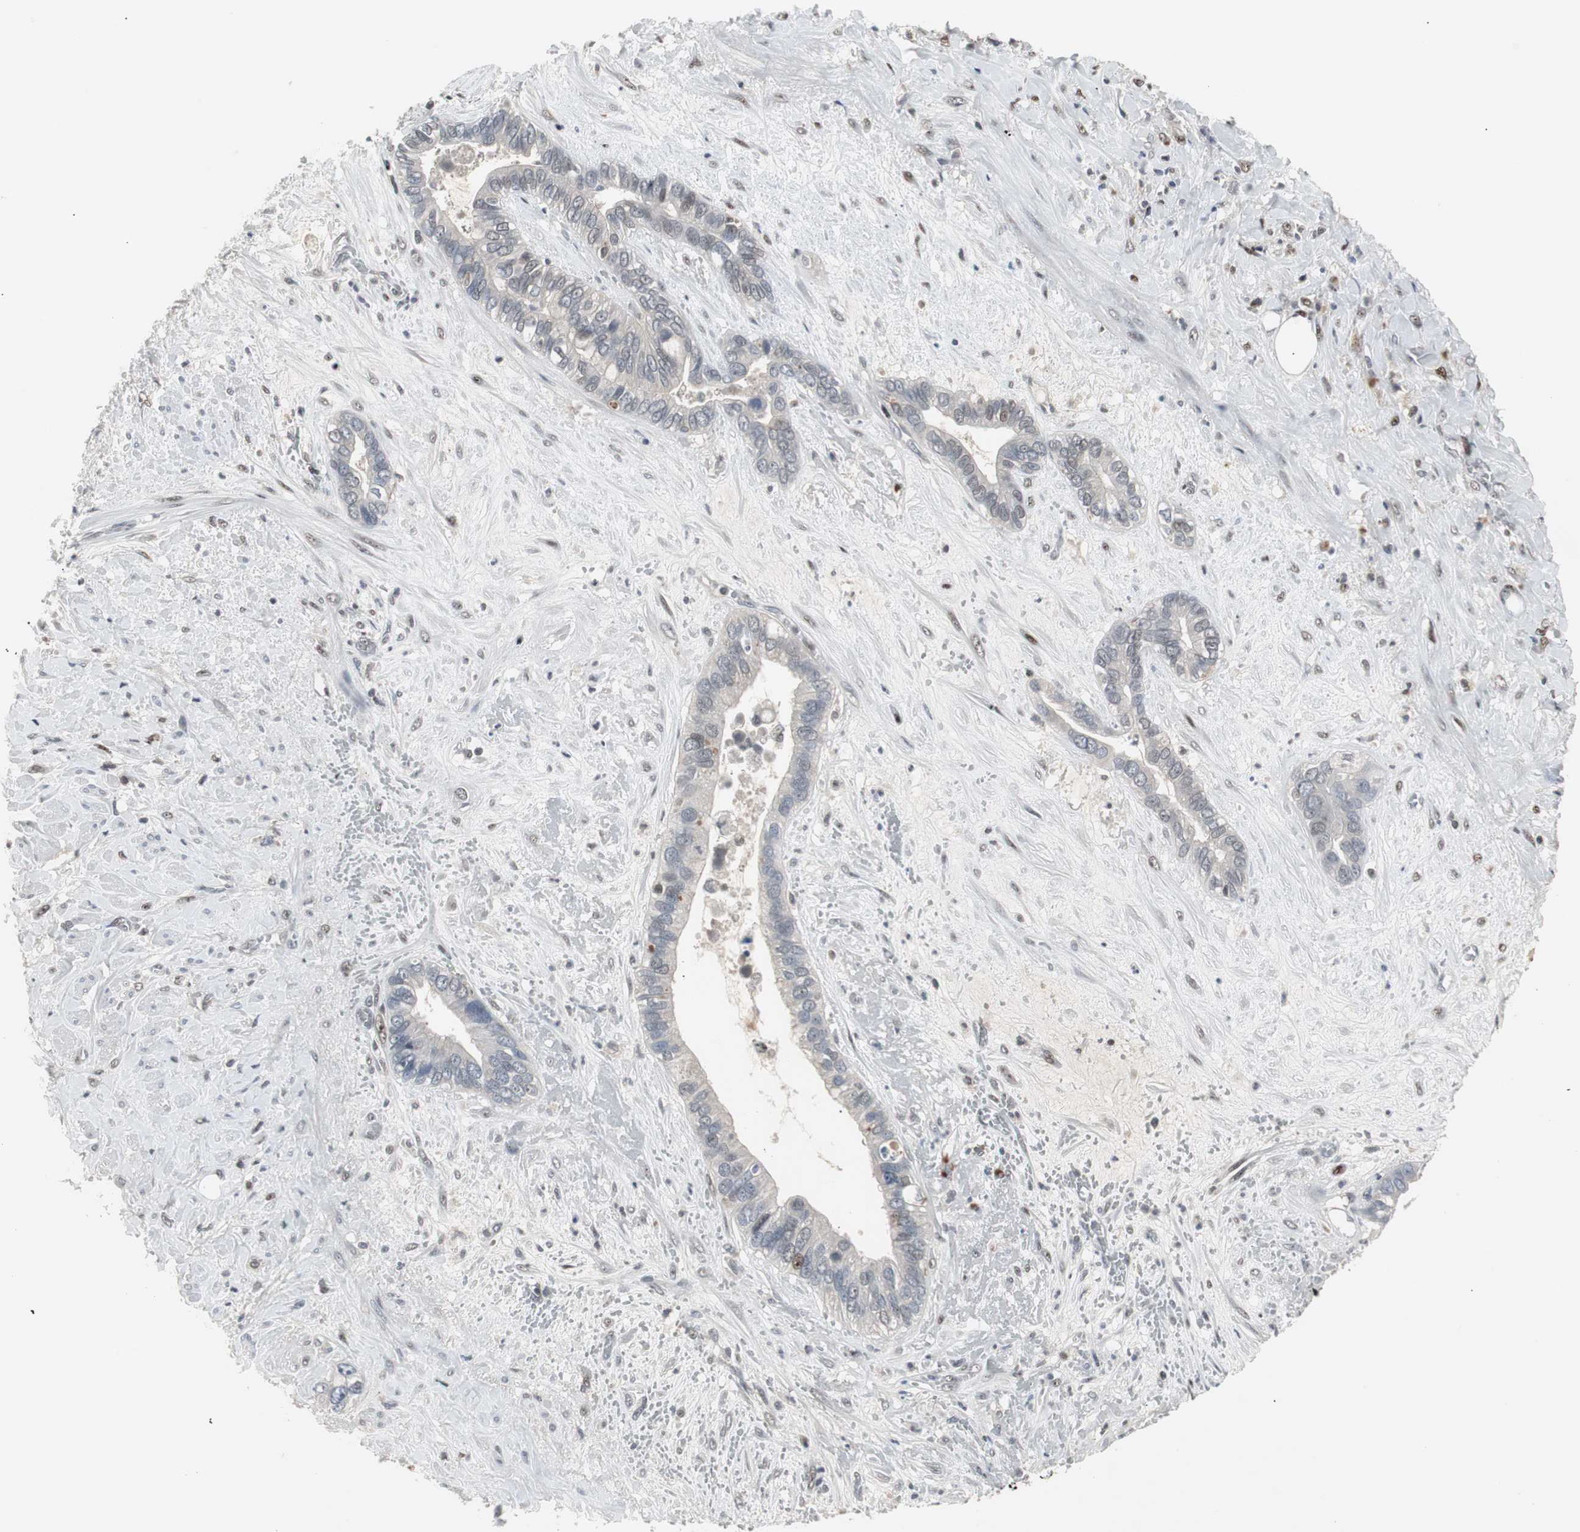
{"staining": {"intensity": "strong", "quantity": "25%-75%", "location": "nuclear"}, "tissue": "liver cancer", "cell_type": "Tumor cells", "image_type": "cancer", "snomed": [{"axis": "morphology", "description": "Cholangiocarcinoma"}, {"axis": "topography", "description": "Liver"}], "caption": "Protein analysis of liver cancer (cholangiocarcinoma) tissue reveals strong nuclear positivity in approximately 25%-75% of tumor cells.", "gene": "GRK2", "patient": {"sex": "female", "age": 65}}